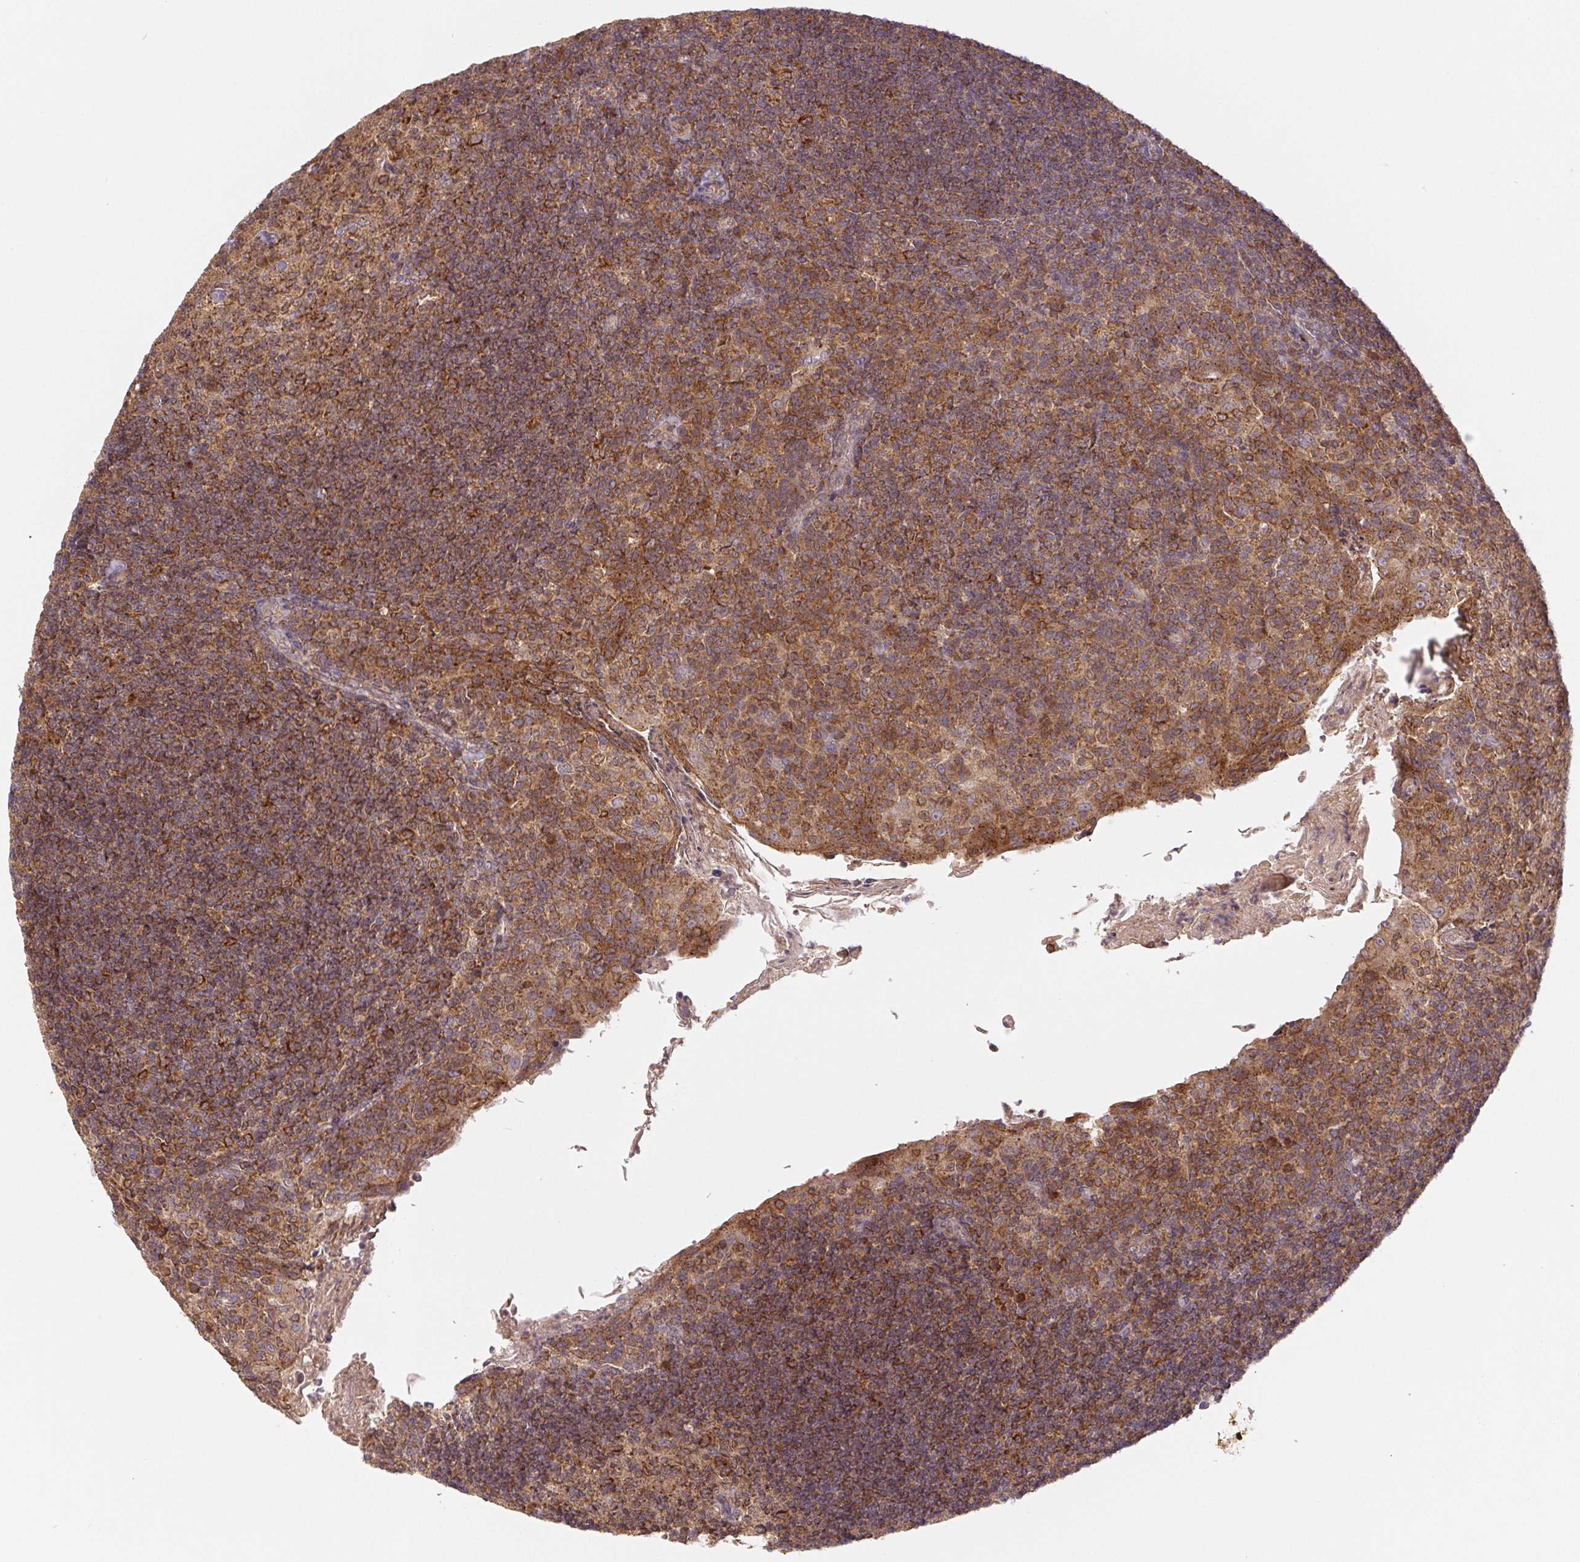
{"staining": {"intensity": "moderate", "quantity": ">75%", "location": "cytoplasmic/membranous"}, "tissue": "tonsil", "cell_type": "Germinal center cells", "image_type": "normal", "snomed": [{"axis": "morphology", "description": "Normal tissue, NOS"}, {"axis": "topography", "description": "Tonsil"}], "caption": "Immunohistochemistry (IHC) micrograph of benign tonsil: human tonsil stained using immunohistochemistry (IHC) displays medium levels of moderate protein expression localized specifically in the cytoplasmic/membranous of germinal center cells, appearing as a cytoplasmic/membranous brown color.", "gene": "MTHFD1L", "patient": {"sex": "female", "age": 10}}